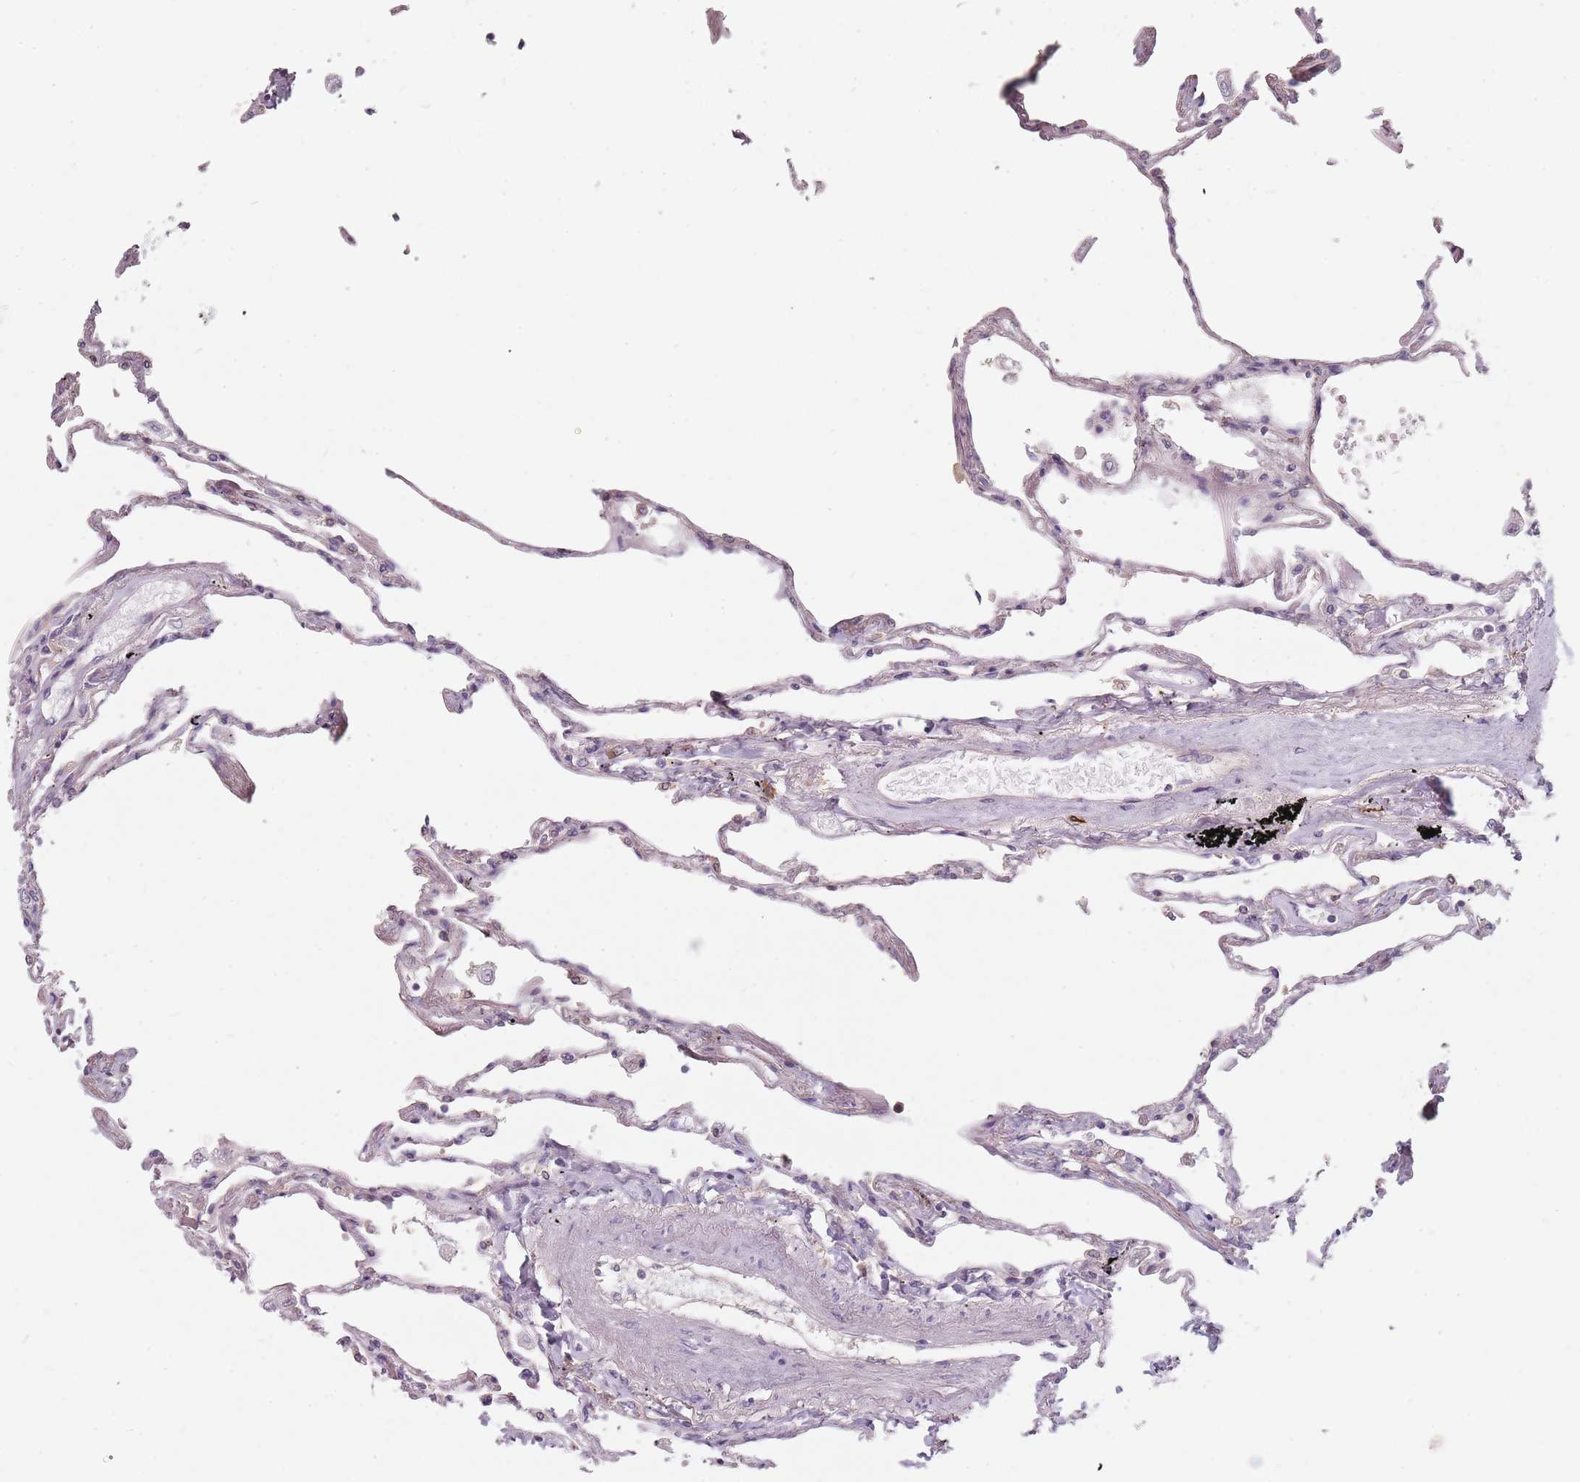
{"staining": {"intensity": "negative", "quantity": "none", "location": "none"}, "tissue": "lung", "cell_type": "Alveolar cells", "image_type": "normal", "snomed": [{"axis": "morphology", "description": "Normal tissue, NOS"}, {"axis": "topography", "description": "Lung"}], "caption": "Immunohistochemistry micrograph of benign lung stained for a protein (brown), which shows no staining in alveolar cells.", "gene": "NAXE", "patient": {"sex": "female", "age": 67}}